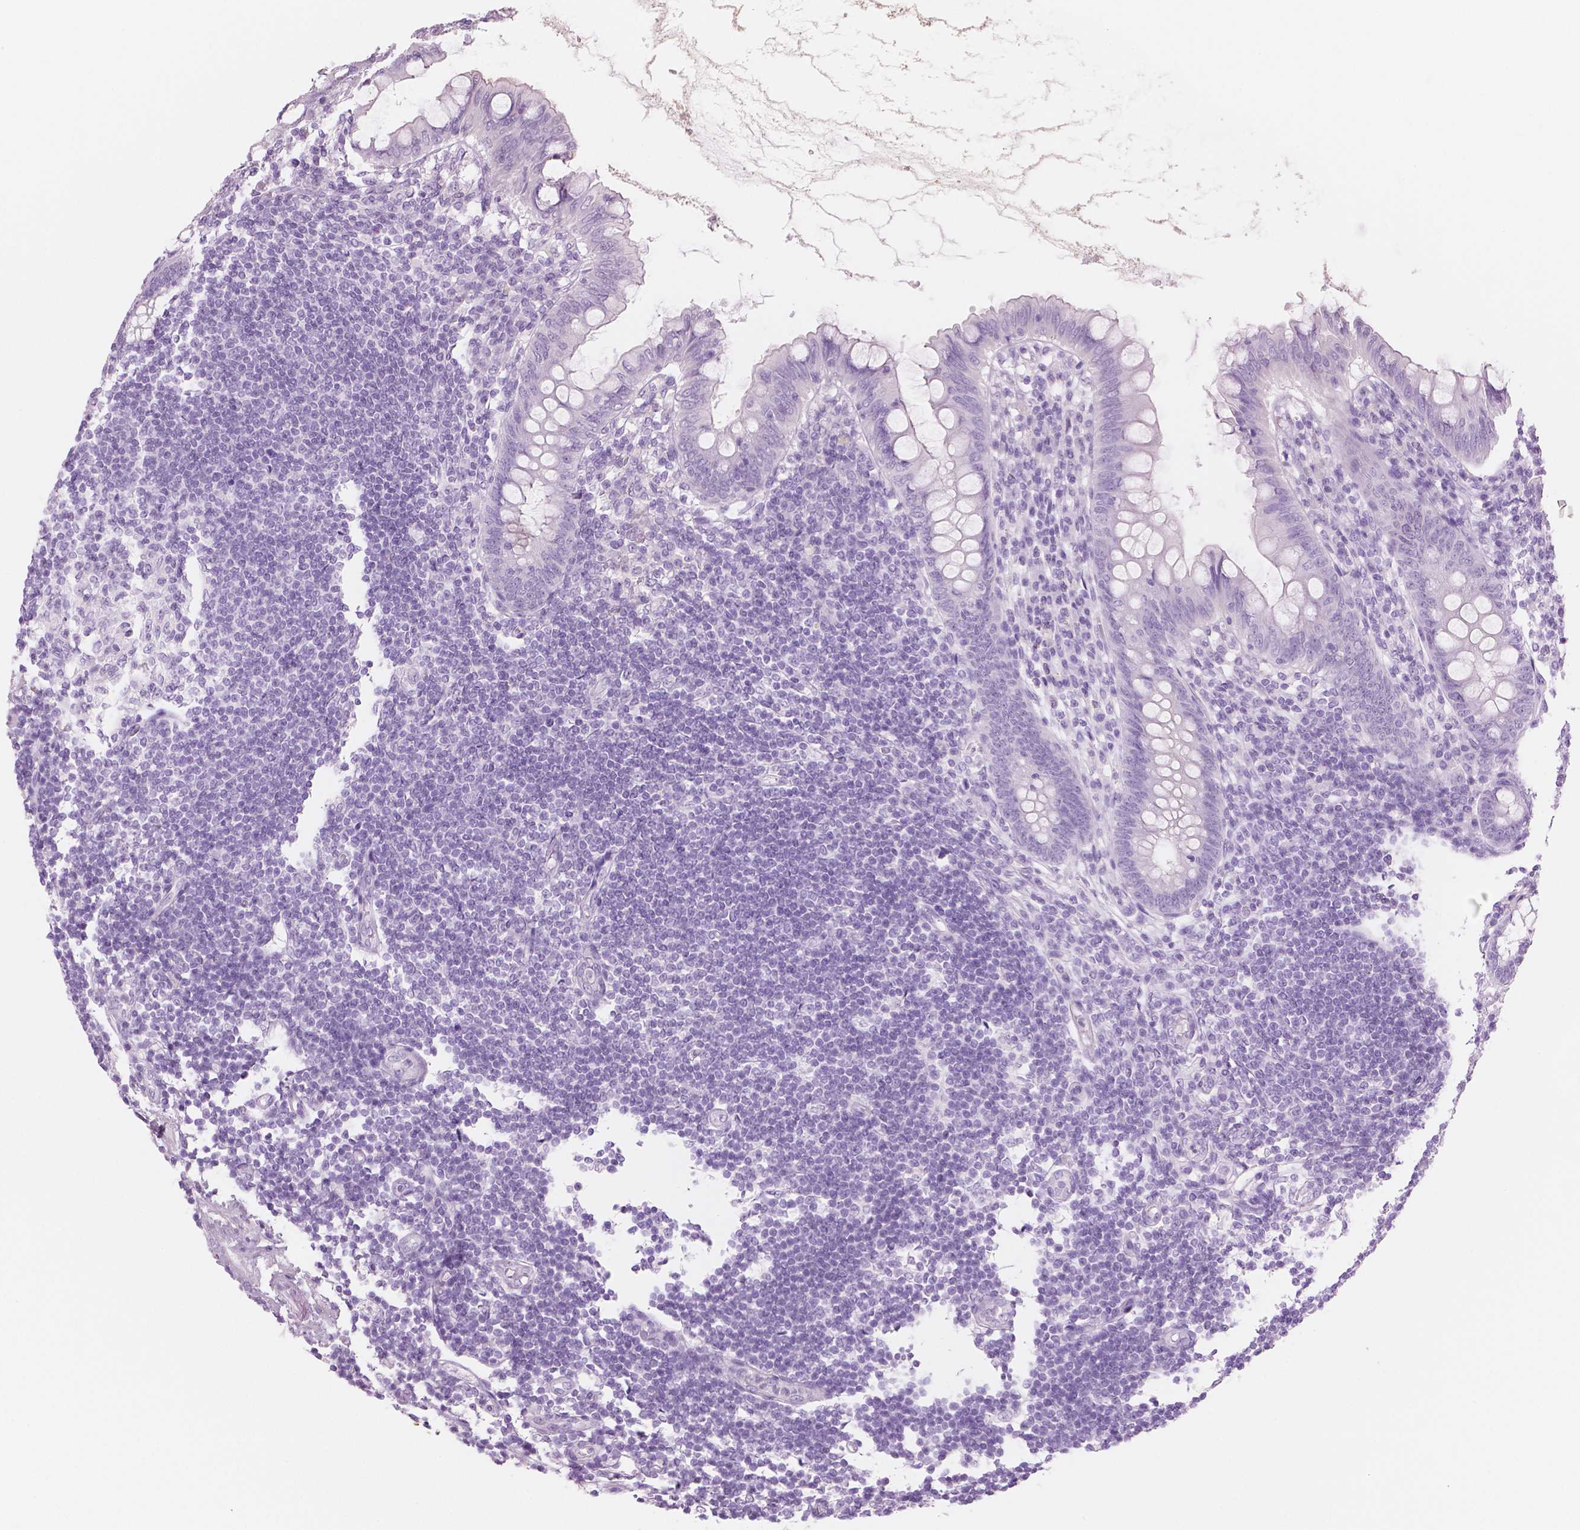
{"staining": {"intensity": "negative", "quantity": "none", "location": "none"}, "tissue": "appendix", "cell_type": "Glandular cells", "image_type": "normal", "snomed": [{"axis": "morphology", "description": "Normal tissue, NOS"}, {"axis": "topography", "description": "Appendix"}], "caption": "Glandular cells are negative for brown protein staining in unremarkable appendix. (DAB IHC with hematoxylin counter stain).", "gene": "PLIN4", "patient": {"sex": "female", "age": 57}}